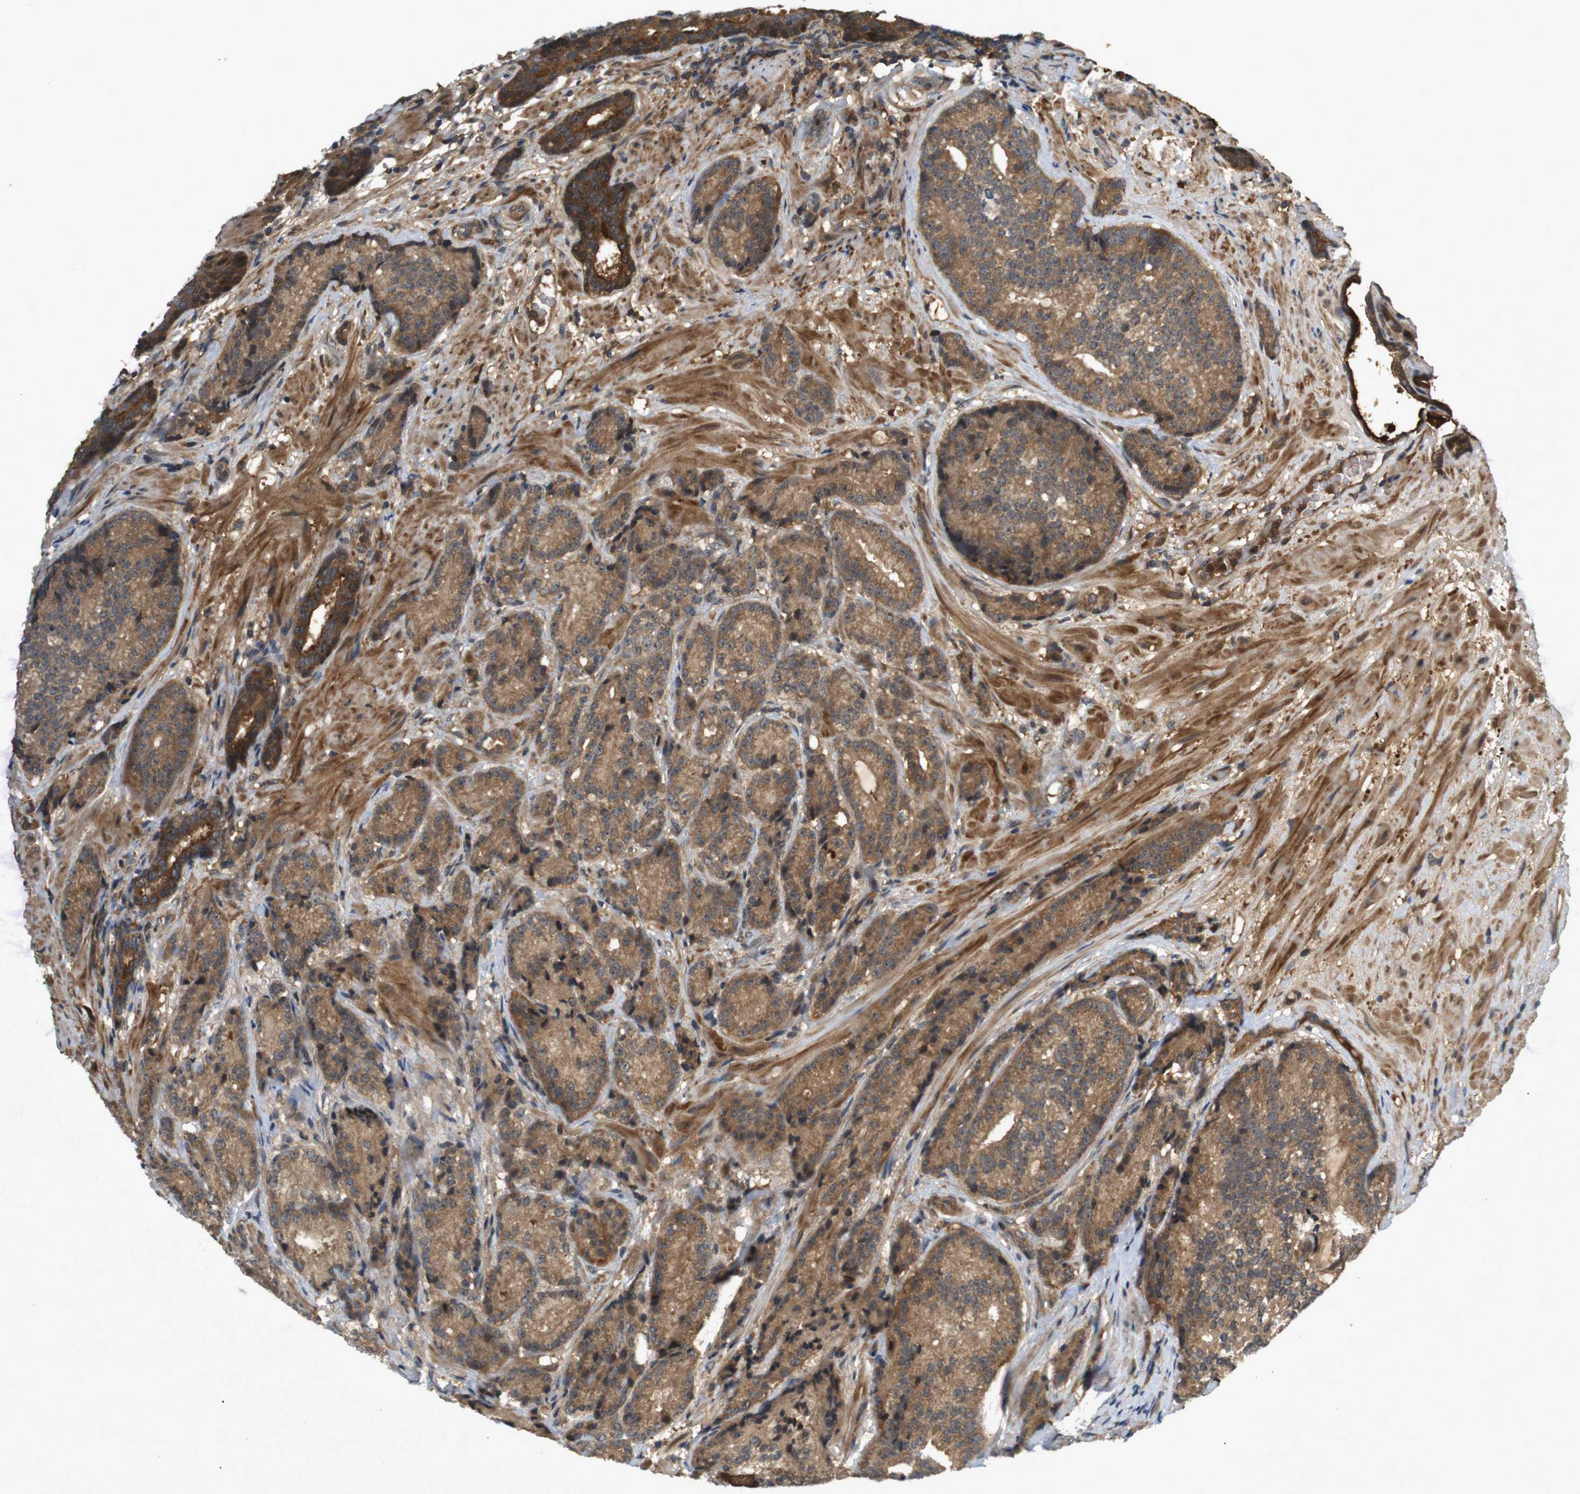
{"staining": {"intensity": "moderate", "quantity": ">75%", "location": "cytoplasmic/membranous"}, "tissue": "prostate cancer", "cell_type": "Tumor cells", "image_type": "cancer", "snomed": [{"axis": "morphology", "description": "Adenocarcinoma, High grade"}, {"axis": "topography", "description": "Prostate"}], "caption": "High-power microscopy captured an immunohistochemistry histopathology image of prostate cancer, revealing moderate cytoplasmic/membranous positivity in about >75% of tumor cells.", "gene": "NFKBIE", "patient": {"sex": "male", "age": 61}}